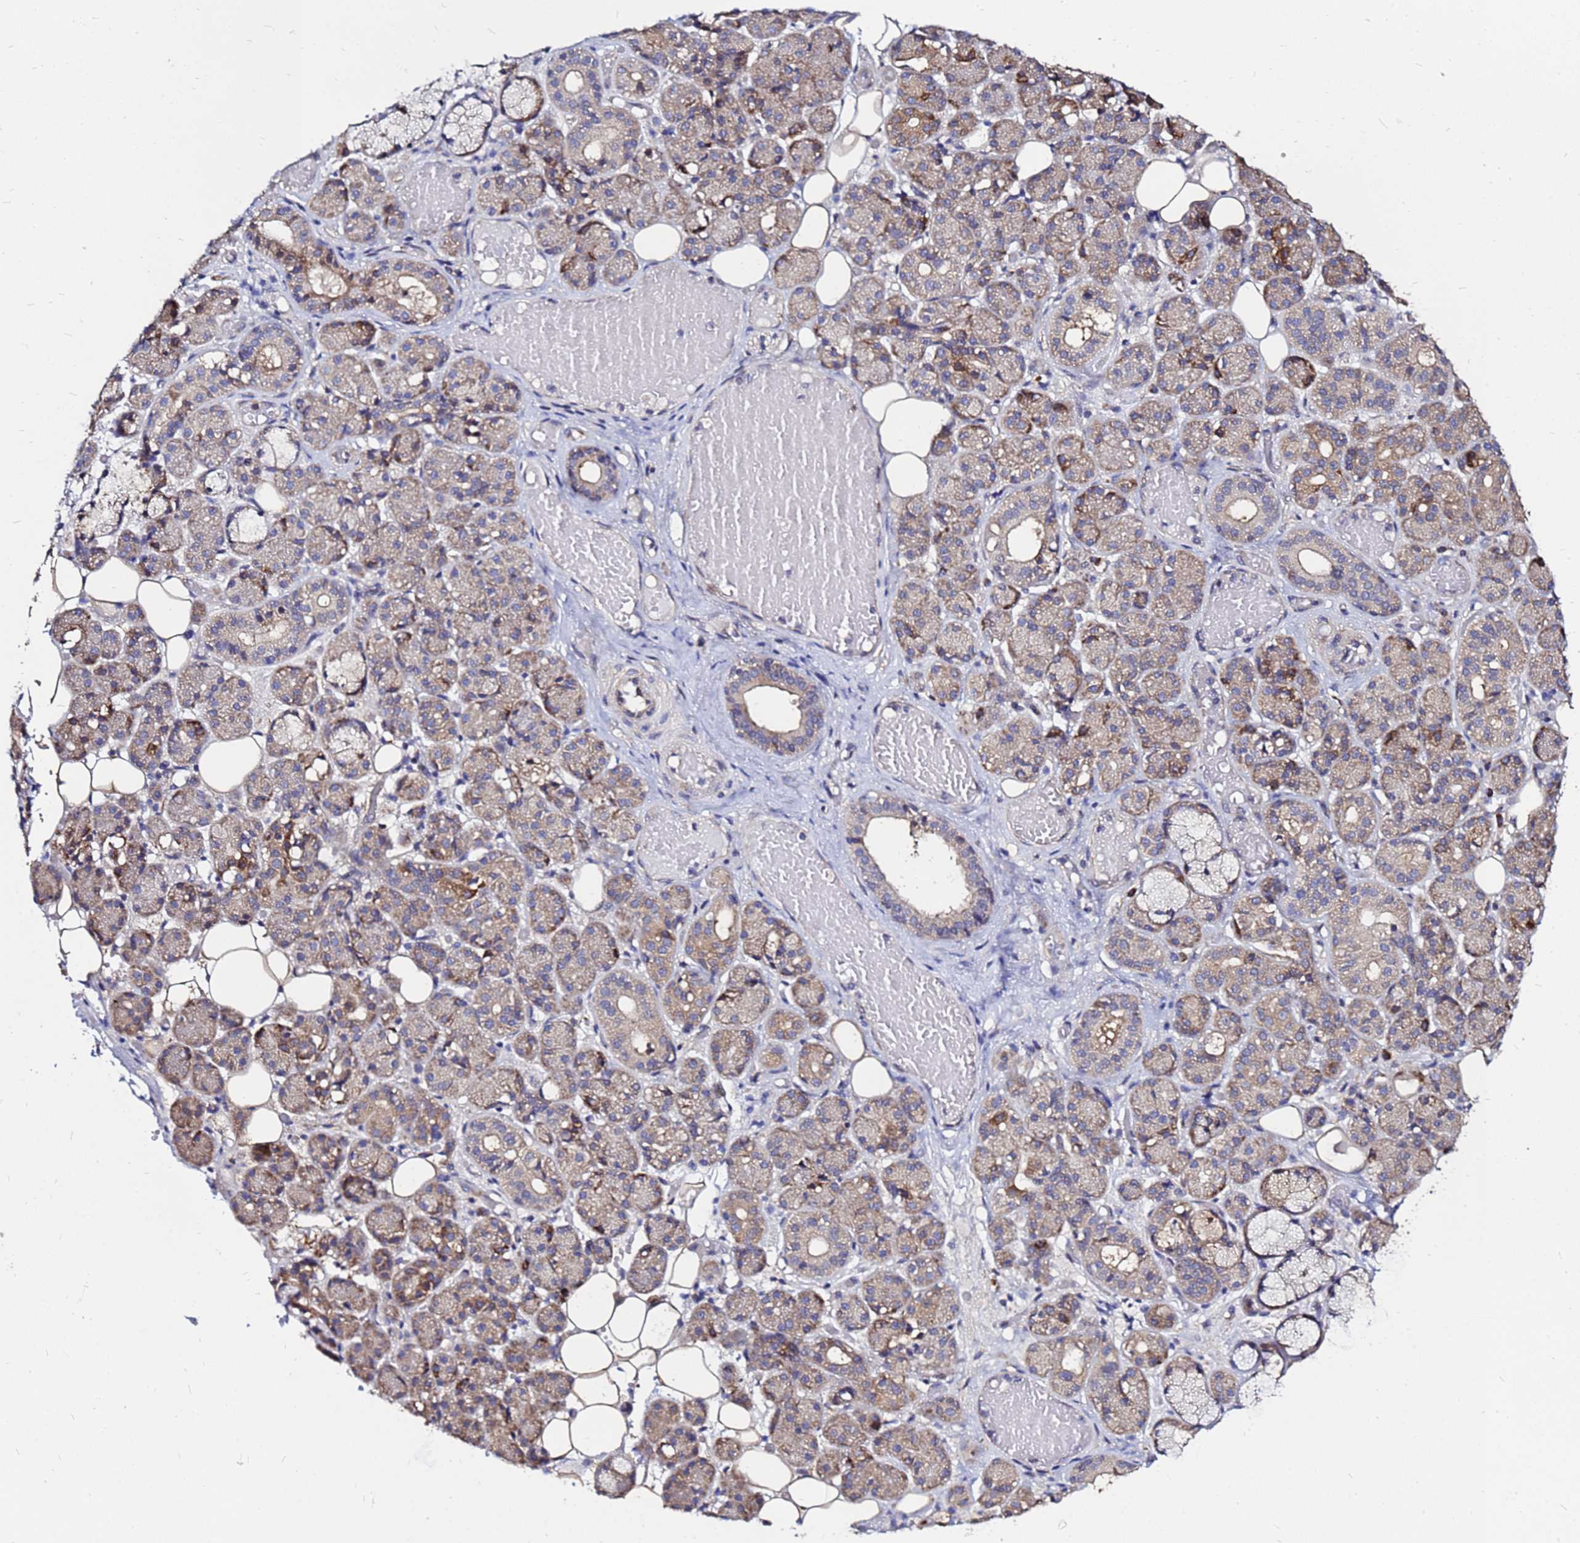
{"staining": {"intensity": "moderate", "quantity": "25%-75%", "location": "cytoplasmic/membranous"}, "tissue": "salivary gland", "cell_type": "Glandular cells", "image_type": "normal", "snomed": [{"axis": "morphology", "description": "Normal tissue, NOS"}, {"axis": "topography", "description": "Salivary gland"}], "caption": "Benign salivary gland was stained to show a protein in brown. There is medium levels of moderate cytoplasmic/membranous staining in about 25%-75% of glandular cells. Immunohistochemistry (ihc) stains the protein in brown and the nuclei are stained blue.", "gene": "MOB2", "patient": {"sex": "male", "age": 63}}